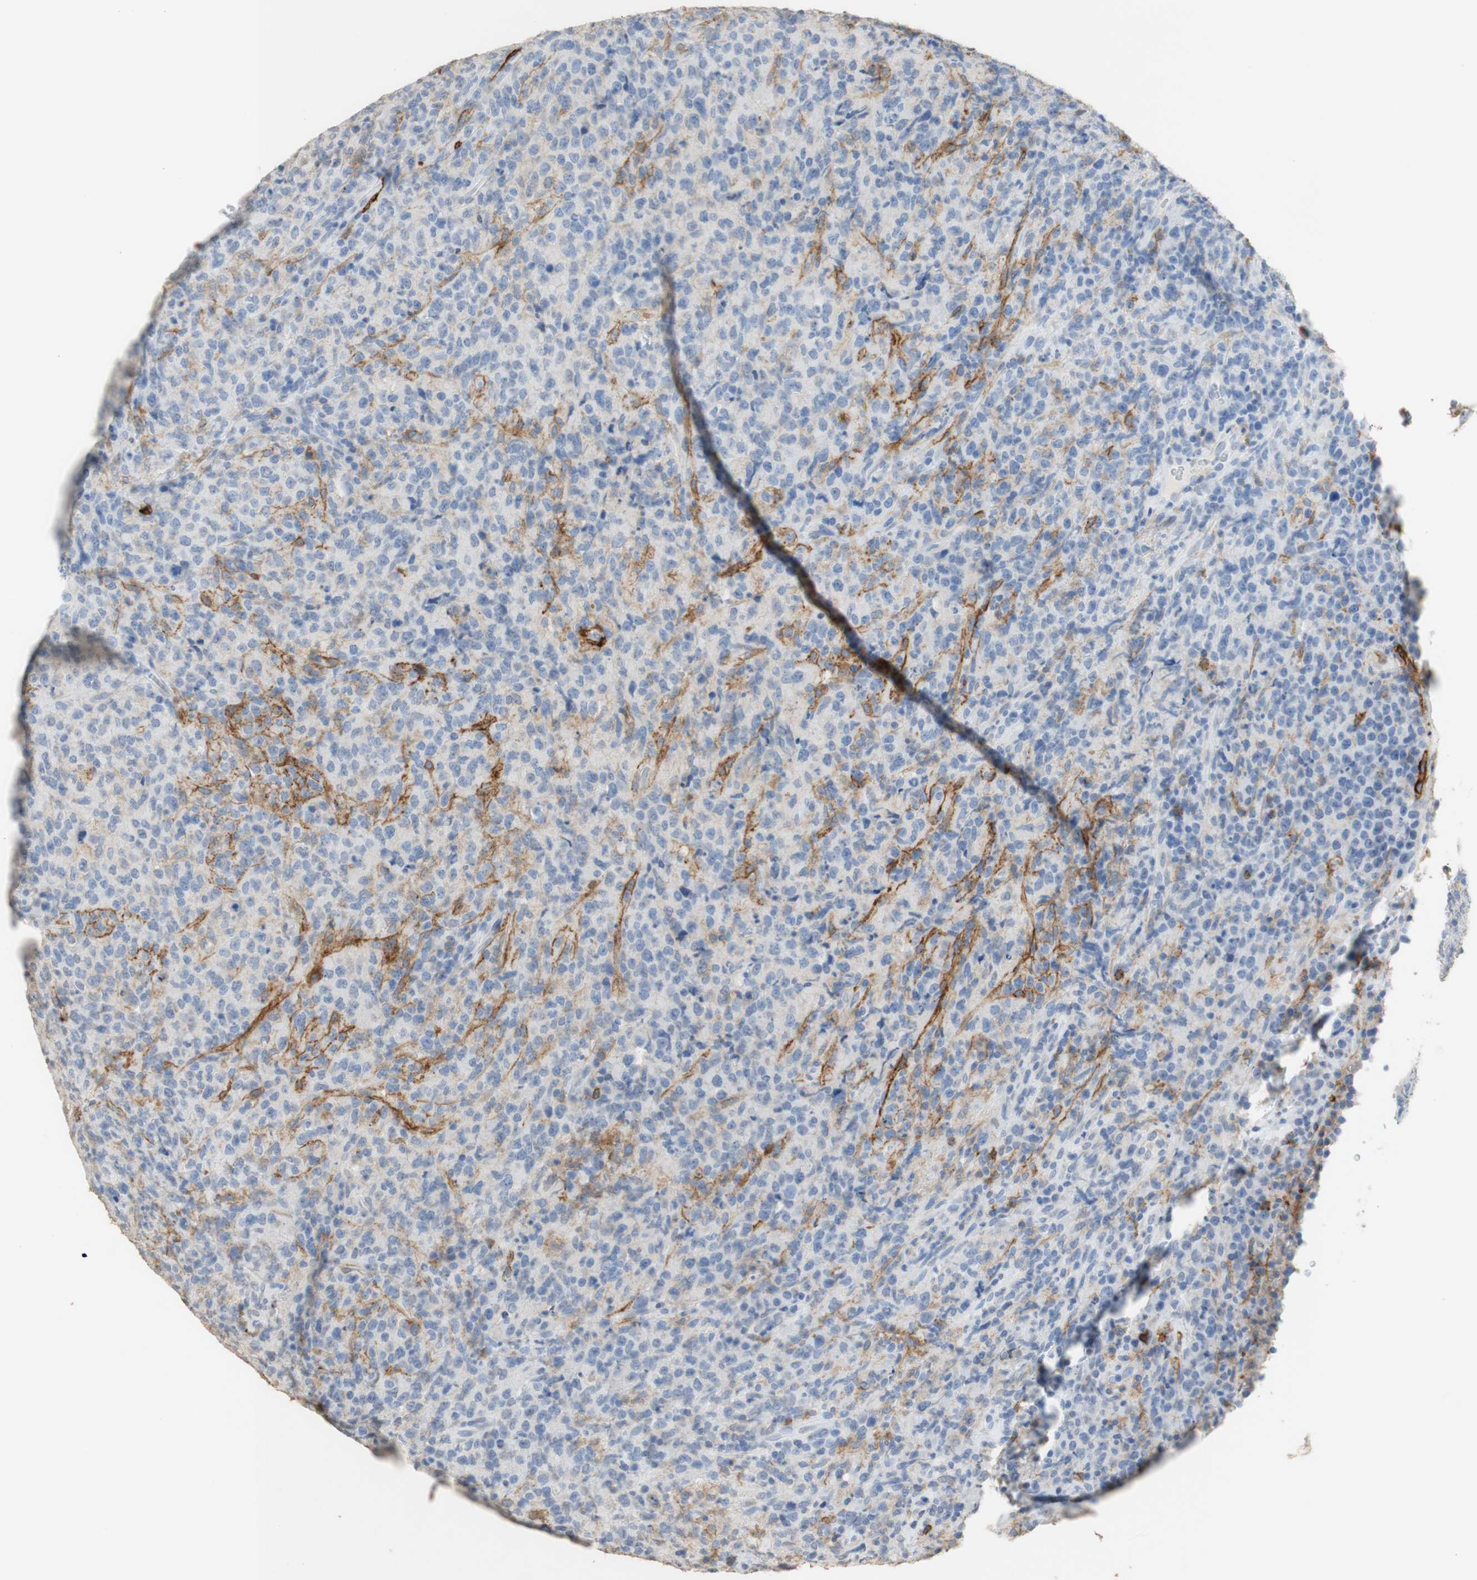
{"staining": {"intensity": "negative", "quantity": "none", "location": "none"}, "tissue": "lymphoma", "cell_type": "Tumor cells", "image_type": "cancer", "snomed": [{"axis": "morphology", "description": "Malignant lymphoma, non-Hodgkin's type, High grade"}, {"axis": "topography", "description": "Tonsil"}], "caption": "Image shows no significant protein positivity in tumor cells of malignant lymphoma, non-Hodgkin's type (high-grade).", "gene": "L1CAM", "patient": {"sex": "female", "age": 36}}